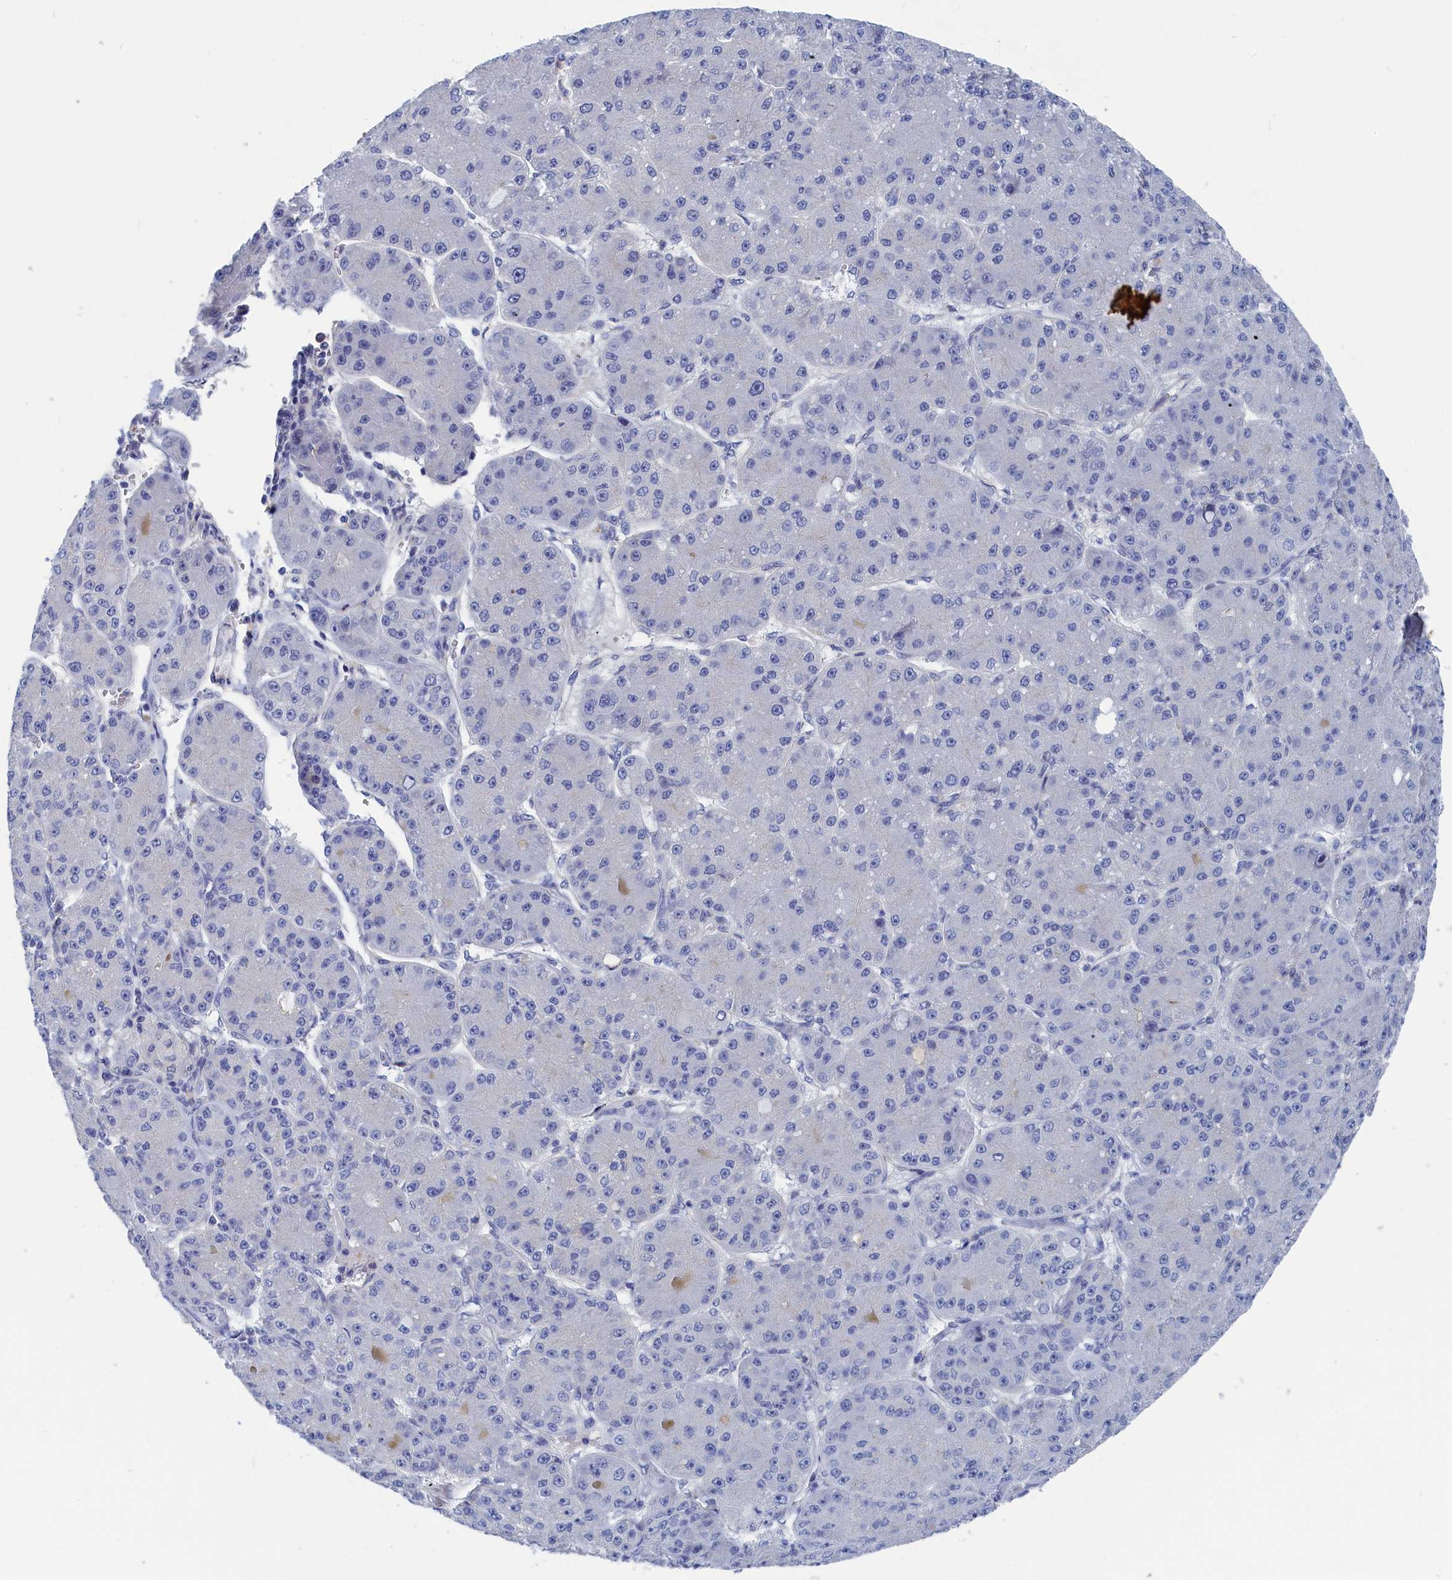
{"staining": {"intensity": "negative", "quantity": "none", "location": "none"}, "tissue": "liver cancer", "cell_type": "Tumor cells", "image_type": "cancer", "snomed": [{"axis": "morphology", "description": "Carcinoma, Hepatocellular, NOS"}, {"axis": "topography", "description": "Liver"}], "caption": "Immunohistochemical staining of liver hepatocellular carcinoma displays no significant expression in tumor cells. The staining was performed using DAB to visualize the protein expression in brown, while the nuclei were stained in blue with hematoxylin (Magnification: 20x).", "gene": "MARCHF3", "patient": {"sex": "male", "age": 67}}